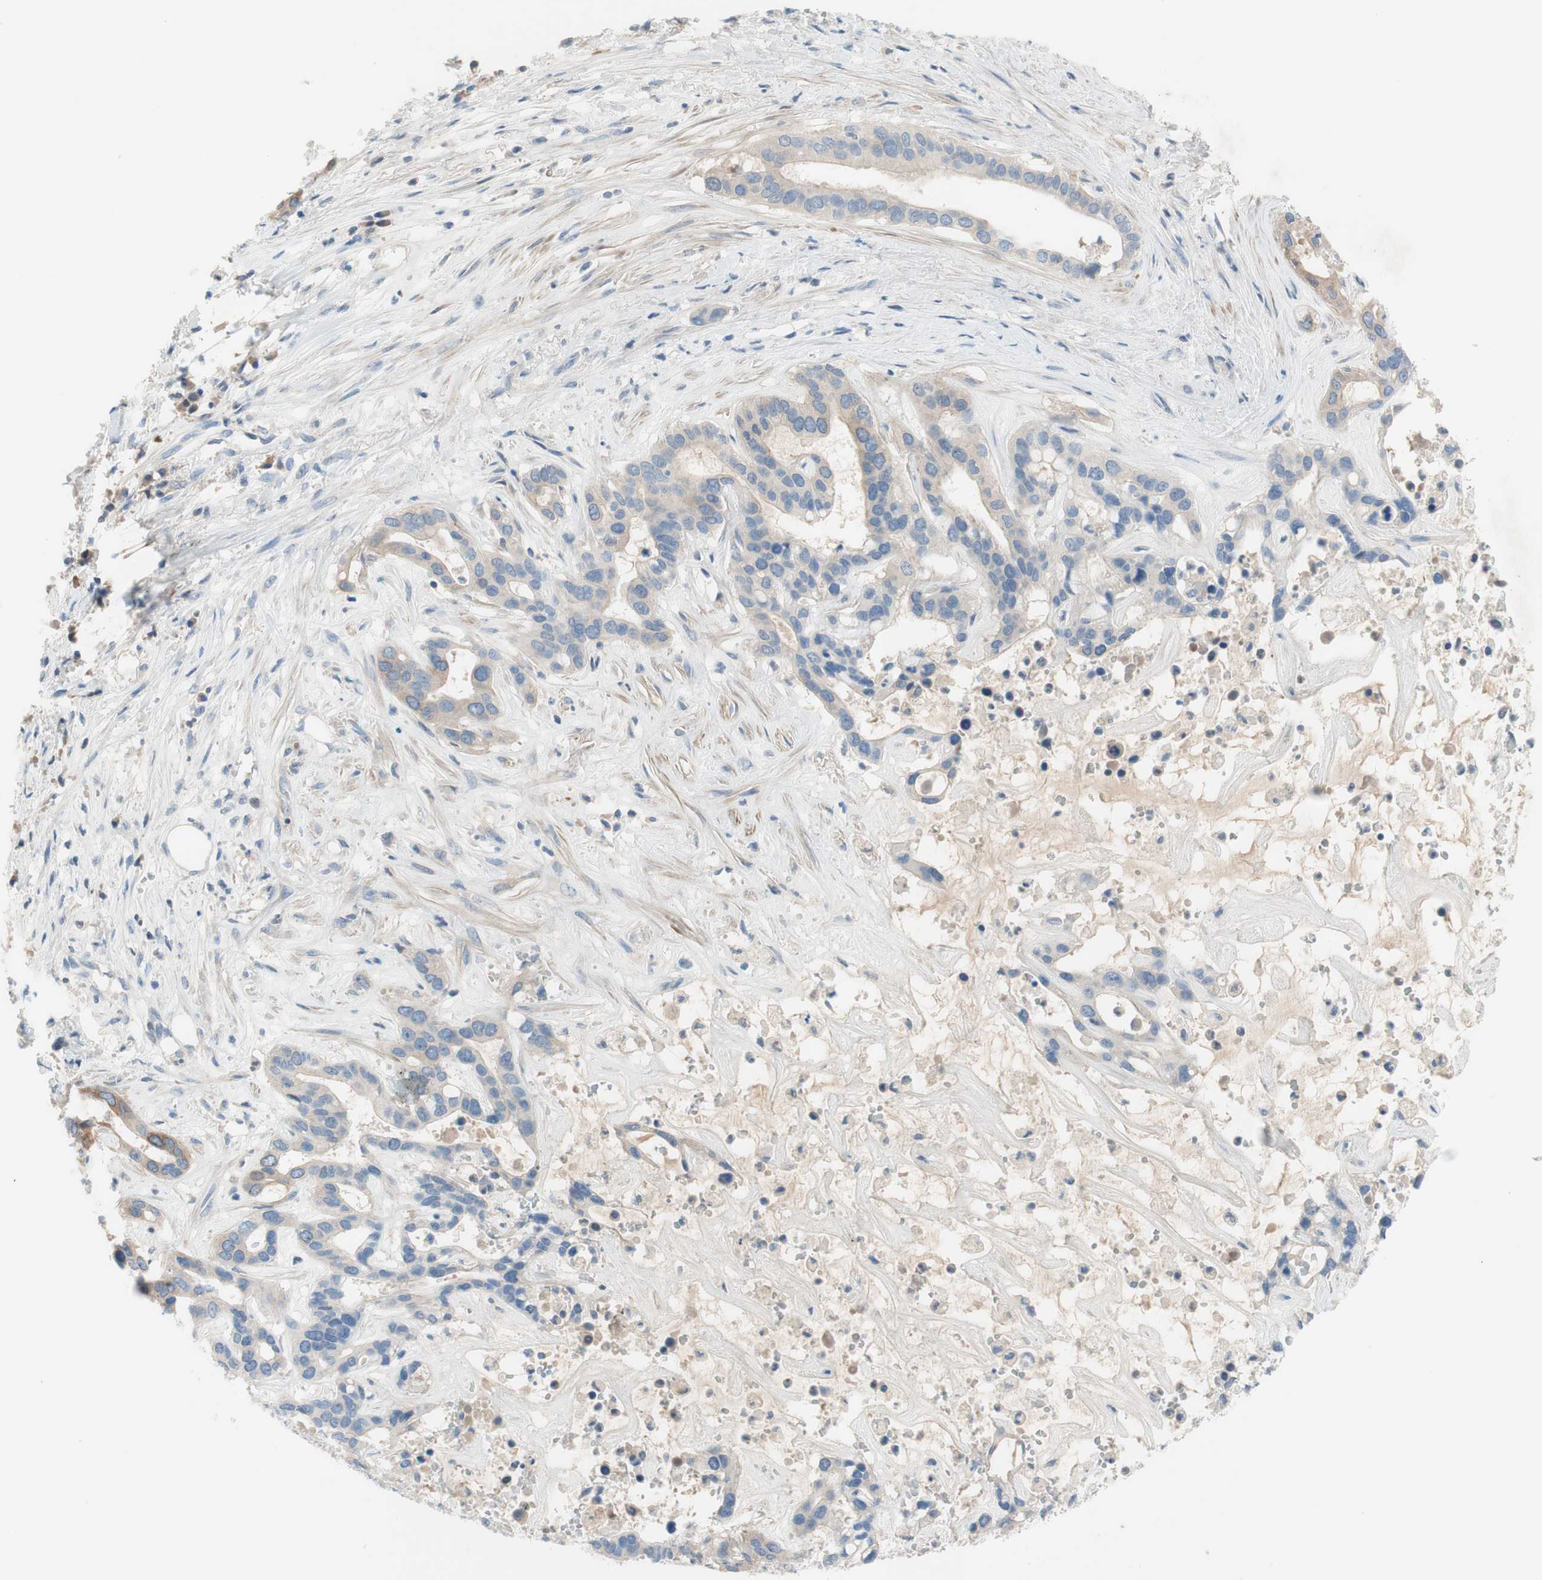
{"staining": {"intensity": "moderate", "quantity": ">75%", "location": "cytoplasmic/membranous"}, "tissue": "liver cancer", "cell_type": "Tumor cells", "image_type": "cancer", "snomed": [{"axis": "morphology", "description": "Cholangiocarcinoma"}, {"axis": "topography", "description": "Liver"}], "caption": "Immunohistochemistry (DAB) staining of human cholangiocarcinoma (liver) exhibits moderate cytoplasmic/membranous protein positivity in approximately >75% of tumor cells. (DAB IHC with brightfield microscopy, high magnification).", "gene": "FDFT1", "patient": {"sex": "female", "age": 65}}